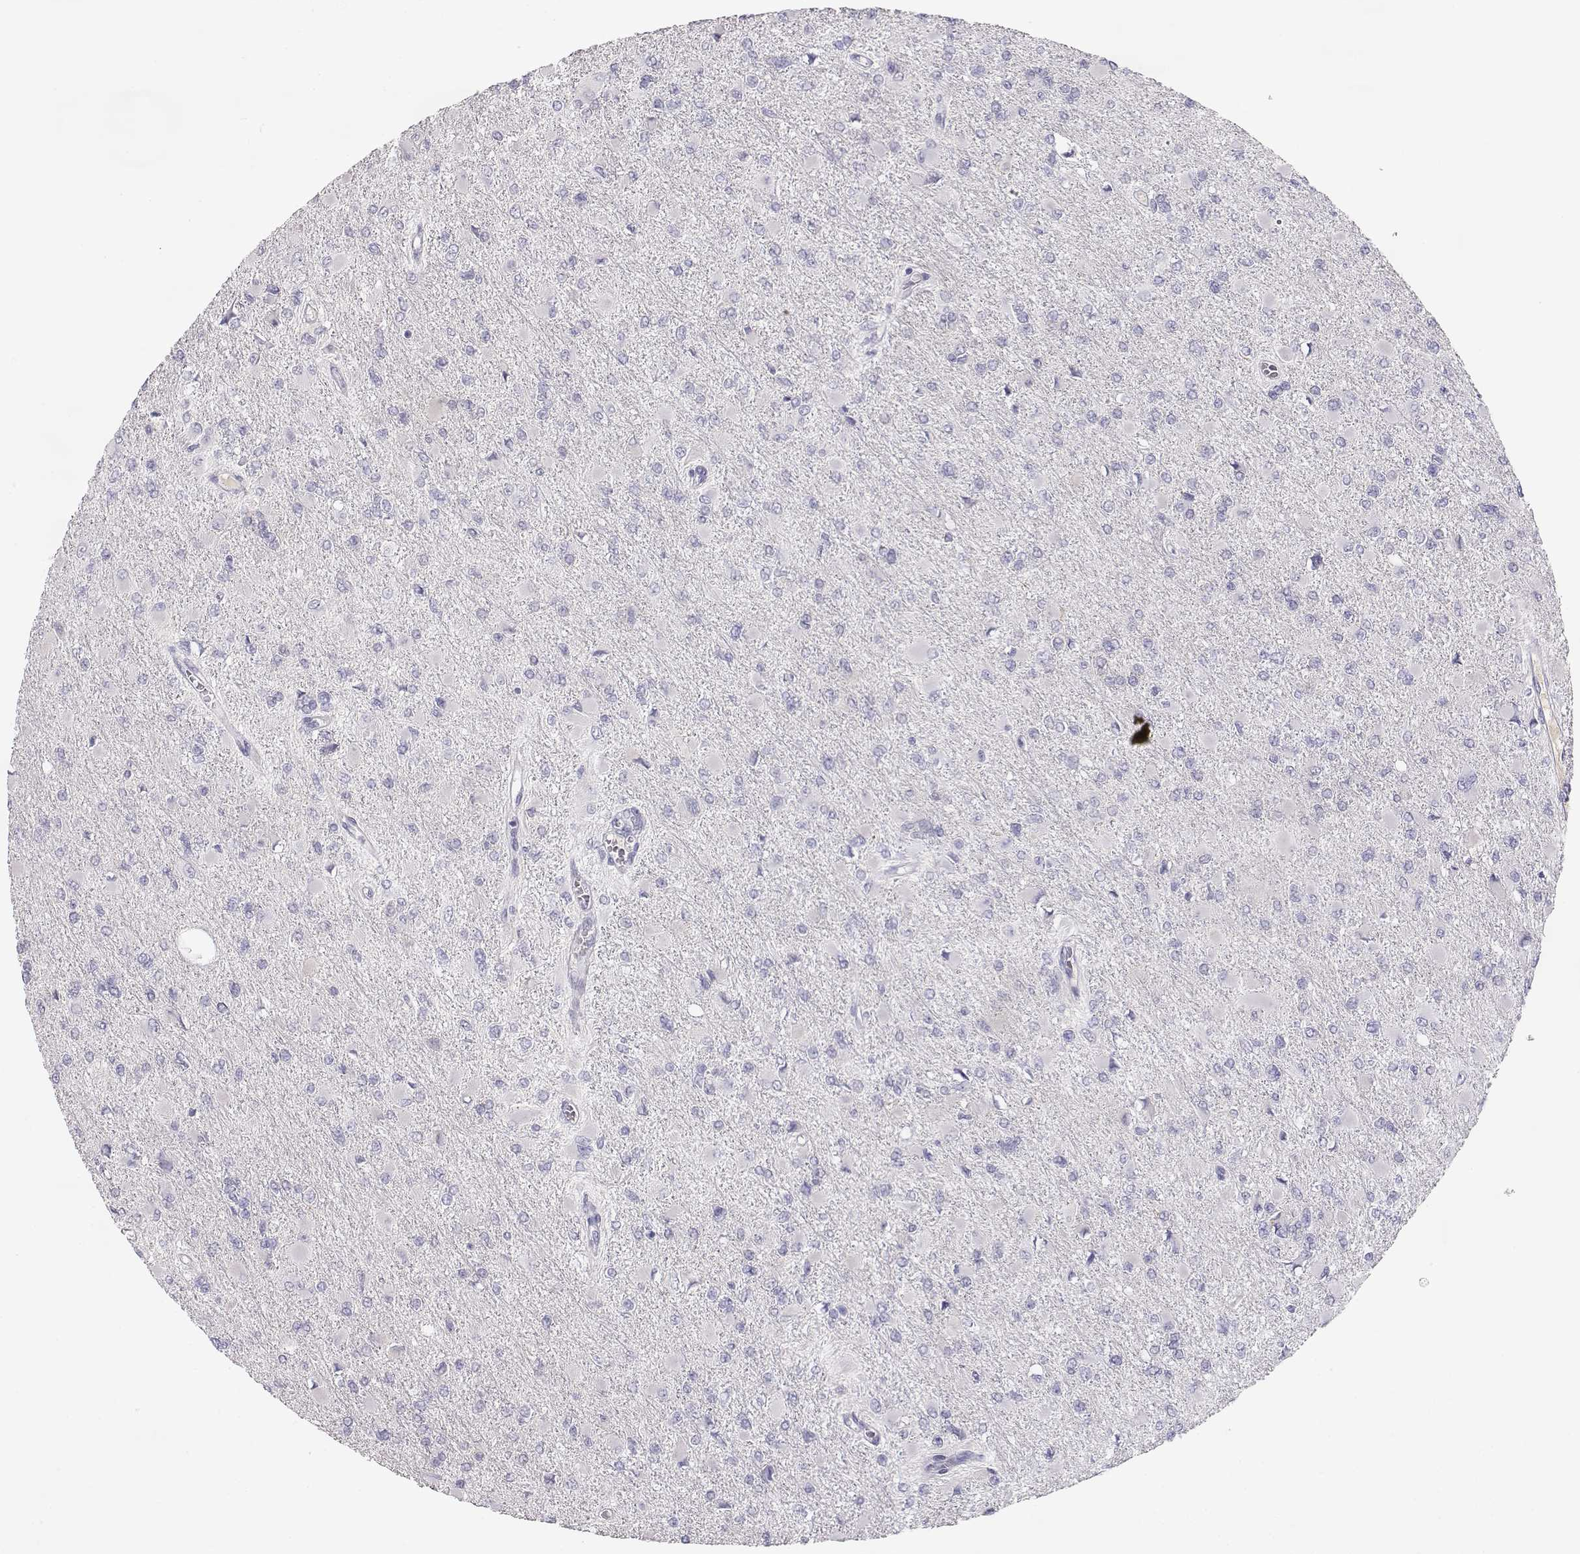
{"staining": {"intensity": "negative", "quantity": "none", "location": "none"}, "tissue": "glioma", "cell_type": "Tumor cells", "image_type": "cancer", "snomed": [{"axis": "morphology", "description": "Glioma, malignant, High grade"}, {"axis": "topography", "description": "Cerebral cortex"}], "caption": "Tumor cells are negative for protein expression in human malignant glioma (high-grade).", "gene": "SLCO6A1", "patient": {"sex": "female", "age": 36}}